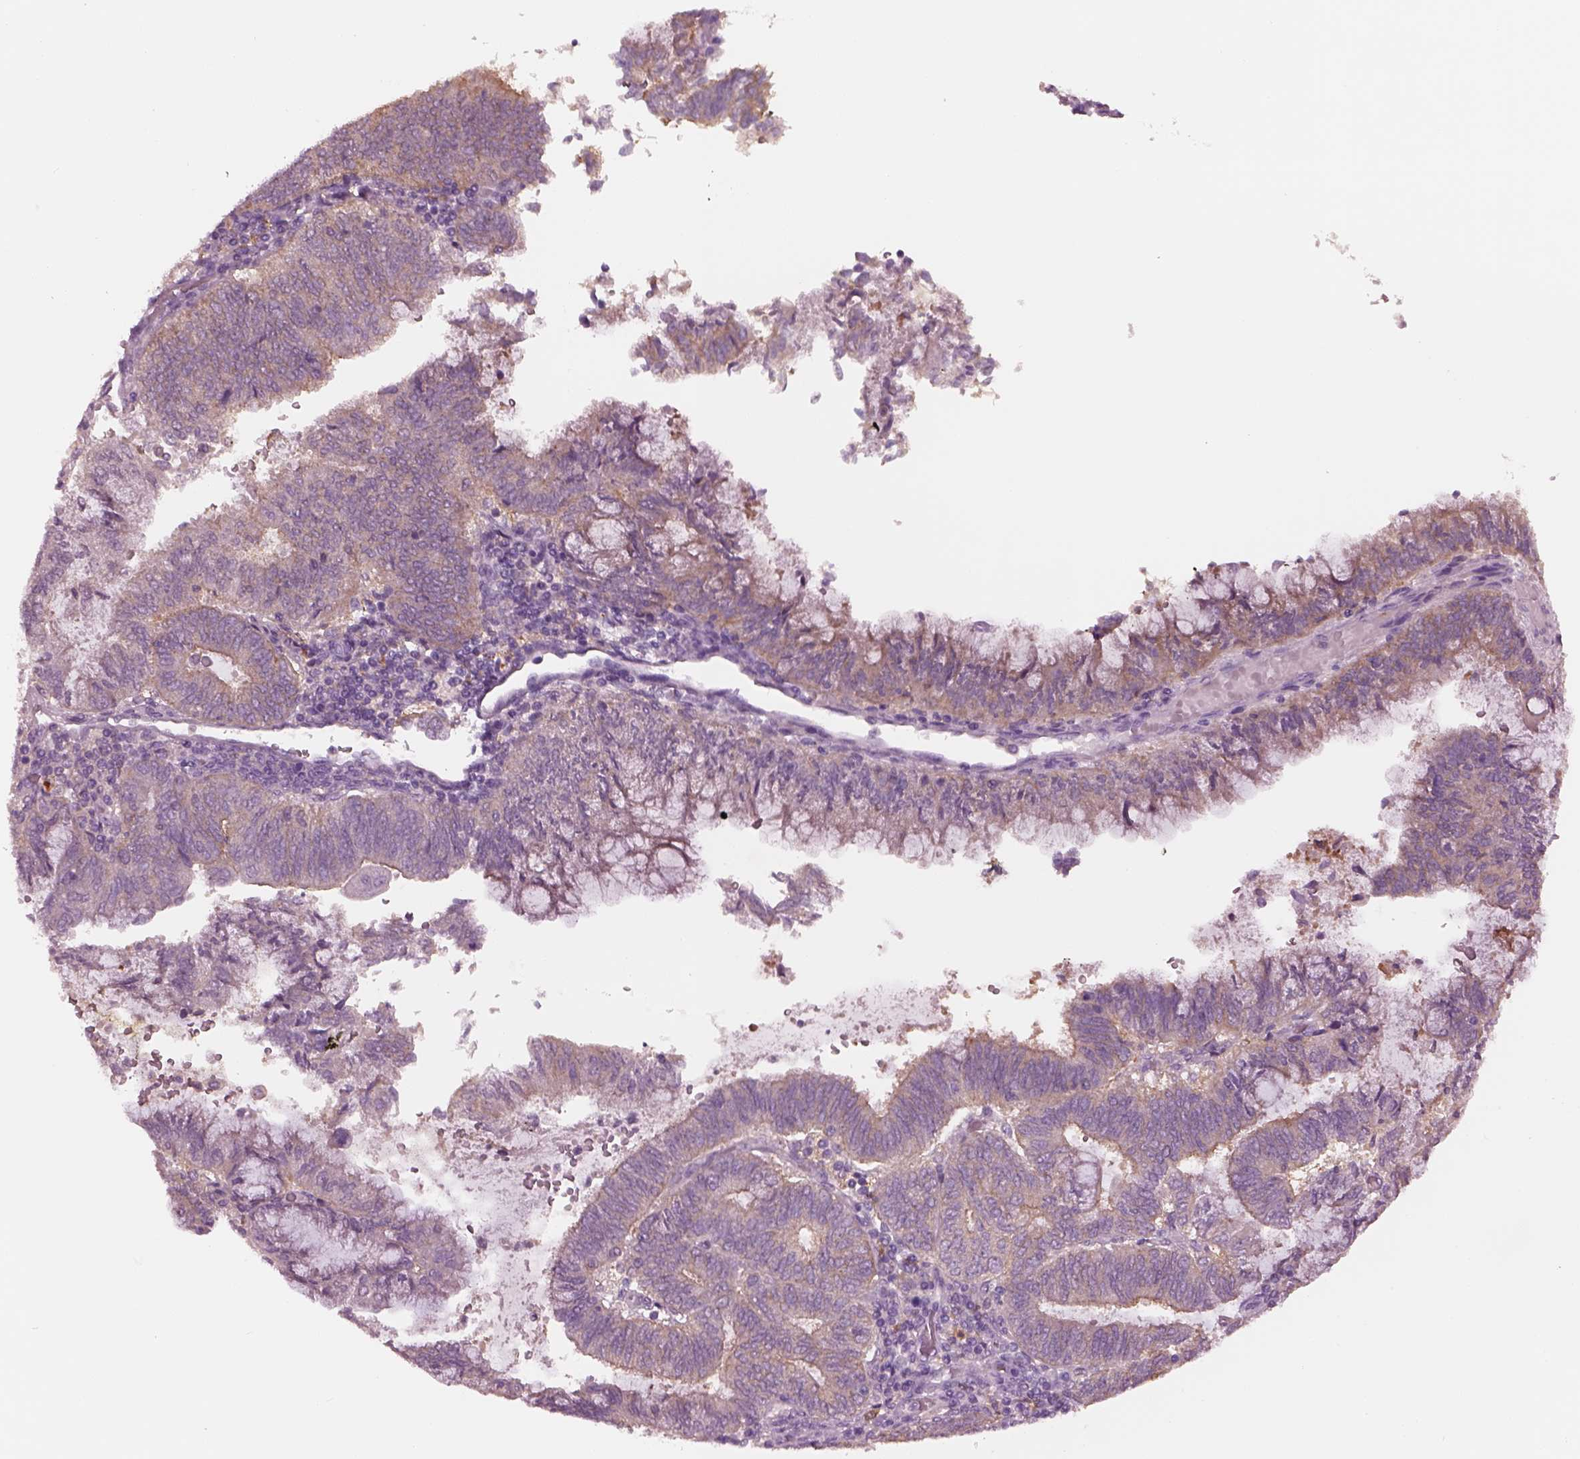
{"staining": {"intensity": "negative", "quantity": "none", "location": "none"}, "tissue": "endometrial cancer", "cell_type": "Tumor cells", "image_type": "cancer", "snomed": [{"axis": "morphology", "description": "Adenocarcinoma, NOS"}, {"axis": "topography", "description": "Endometrium"}], "caption": "Immunohistochemistry photomicrograph of human endometrial cancer stained for a protein (brown), which reveals no positivity in tumor cells. (Stains: DAB immunohistochemistry (IHC) with hematoxylin counter stain, Microscopy: brightfield microscopy at high magnification).", "gene": "SHTN1", "patient": {"sex": "female", "age": 65}}